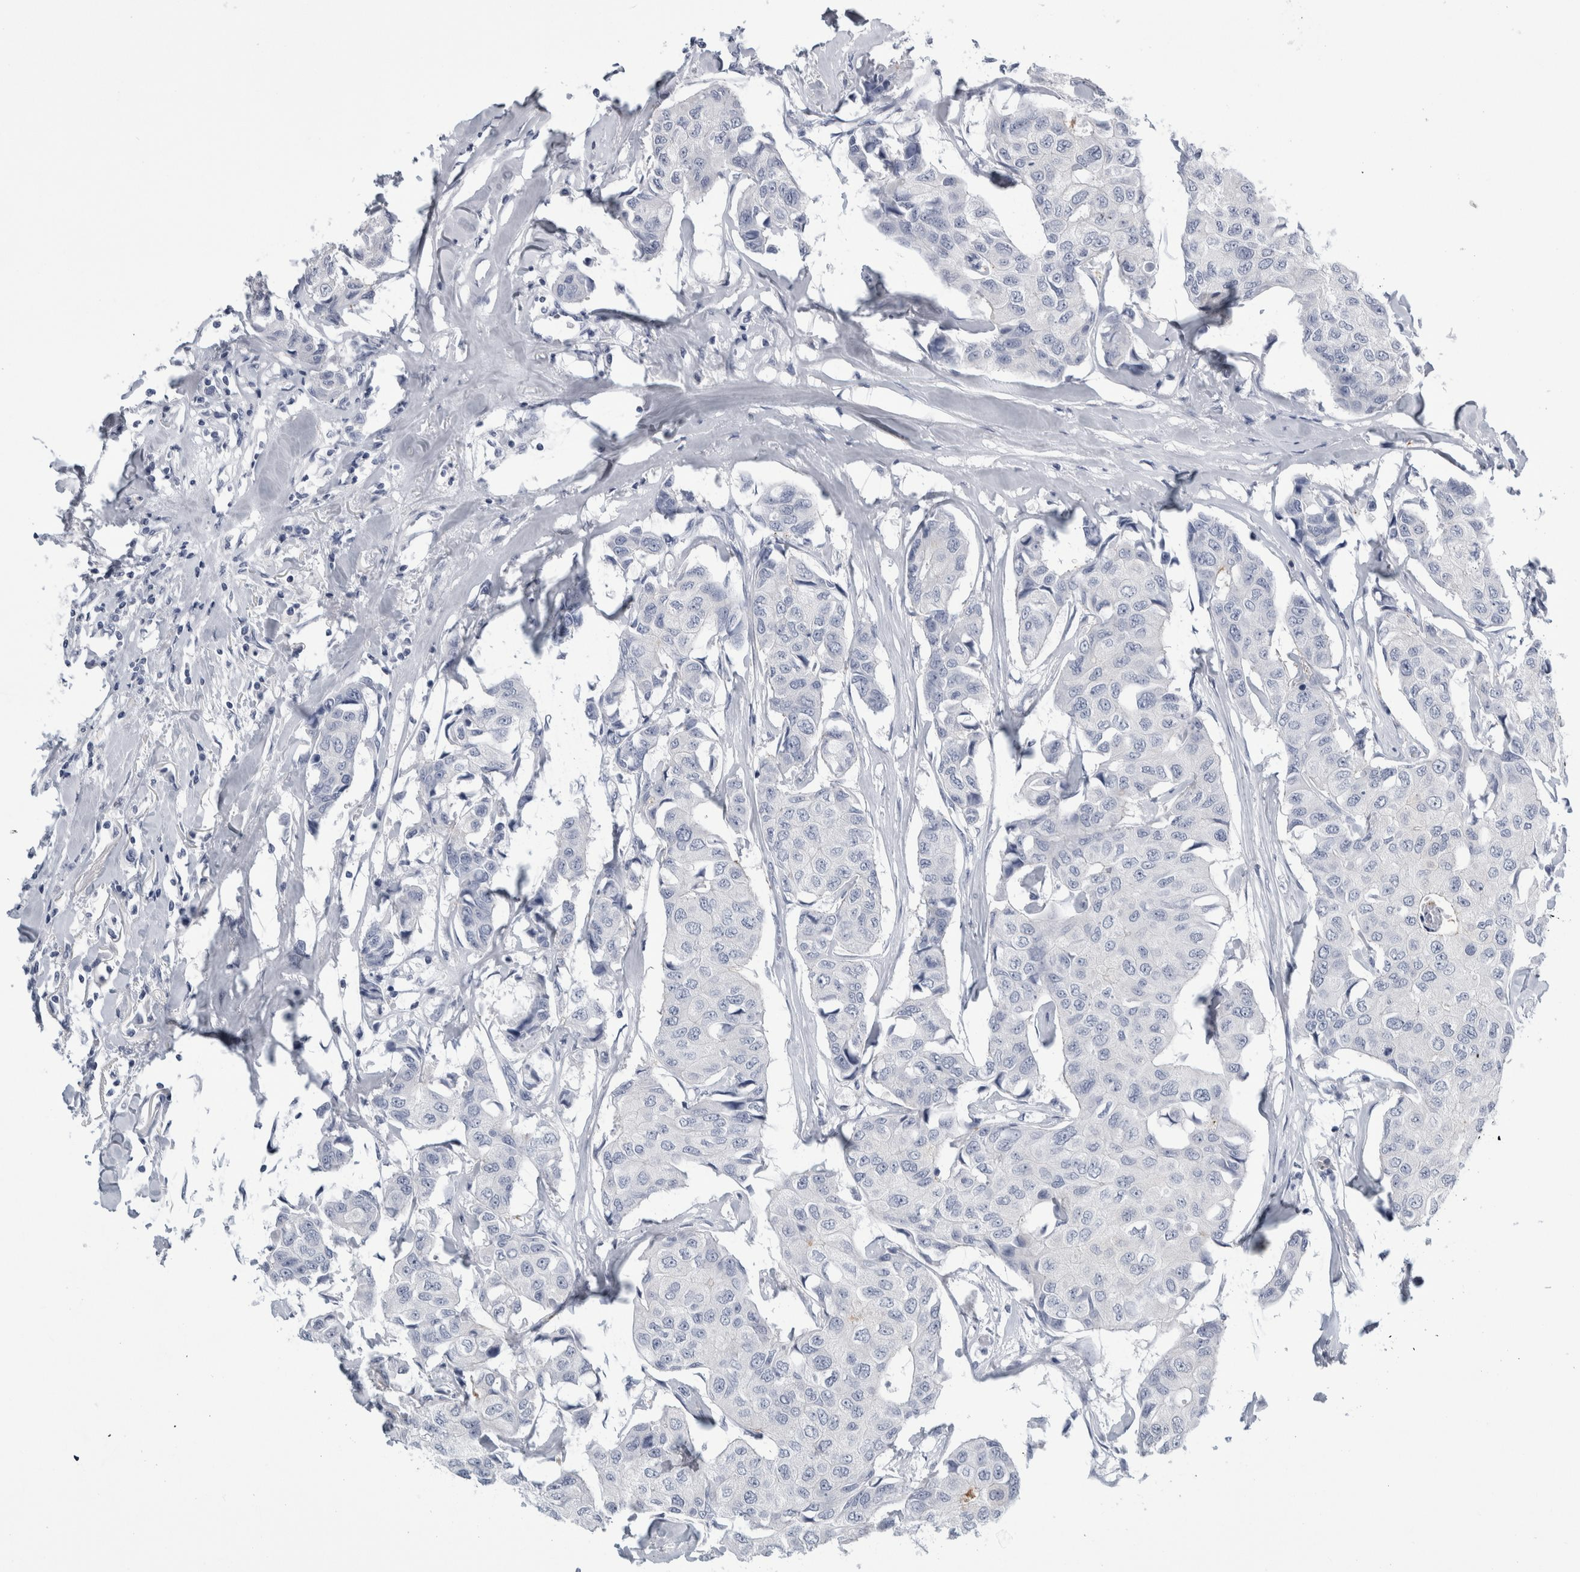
{"staining": {"intensity": "negative", "quantity": "none", "location": "none"}, "tissue": "breast cancer", "cell_type": "Tumor cells", "image_type": "cancer", "snomed": [{"axis": "morphology", "description": "Duct carcinoma"}, {"axis": "topography", "description": "Breast"}], "caption": "Human breast infiltrating ductal carcinoma stained for a protein using immunohistochemistry (IHC) exhibits no staining in tumor cells.", "gene": "ANKFY1", "patient": {"sex": "female", "age": 80}}